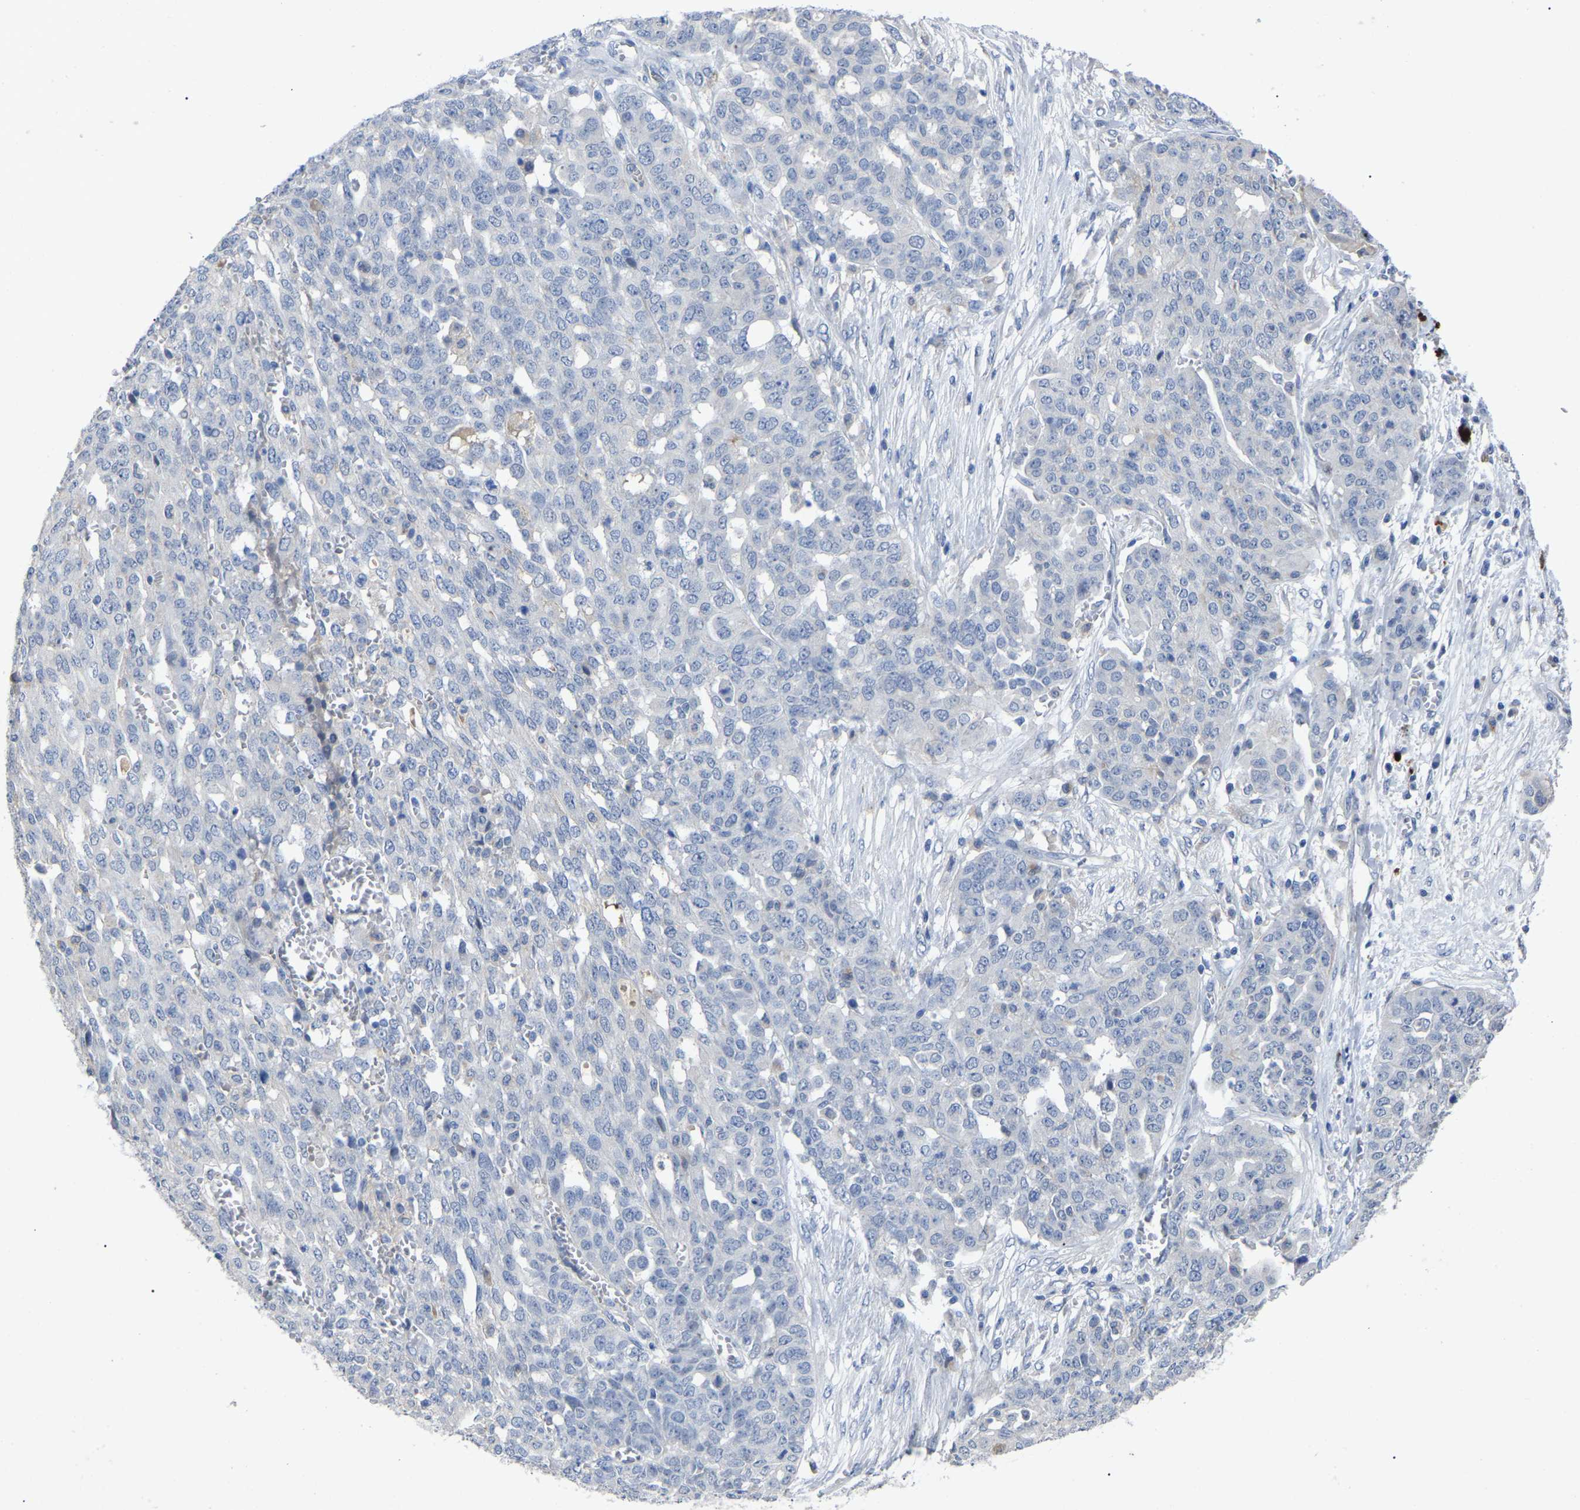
{"staining": {"intensity": "negative", "quantity": "none", "location": "none"}, "tissue": "ovarian cancer", "cell_type": "Tumor cells", "image_type": "cancer", "snomed": [{"axis": "morphology", "description": "Cystadenocarcinoma, serous, NOS"}, {"axis": "topography", "description": "Soft tissue"}, {"axis": "topography", "description": "Ovary"}], "caption": "The immunohistochemistry micrograph has no significant expression in tumor cells of ovarian cancer (serous cystadenocarcinoma) tissue. (DAB immunohistochemistry (IHC) with hematoxylin counter stain).", "gene": "SMPD2", "patient": {"sex": "female", "age": 57}}